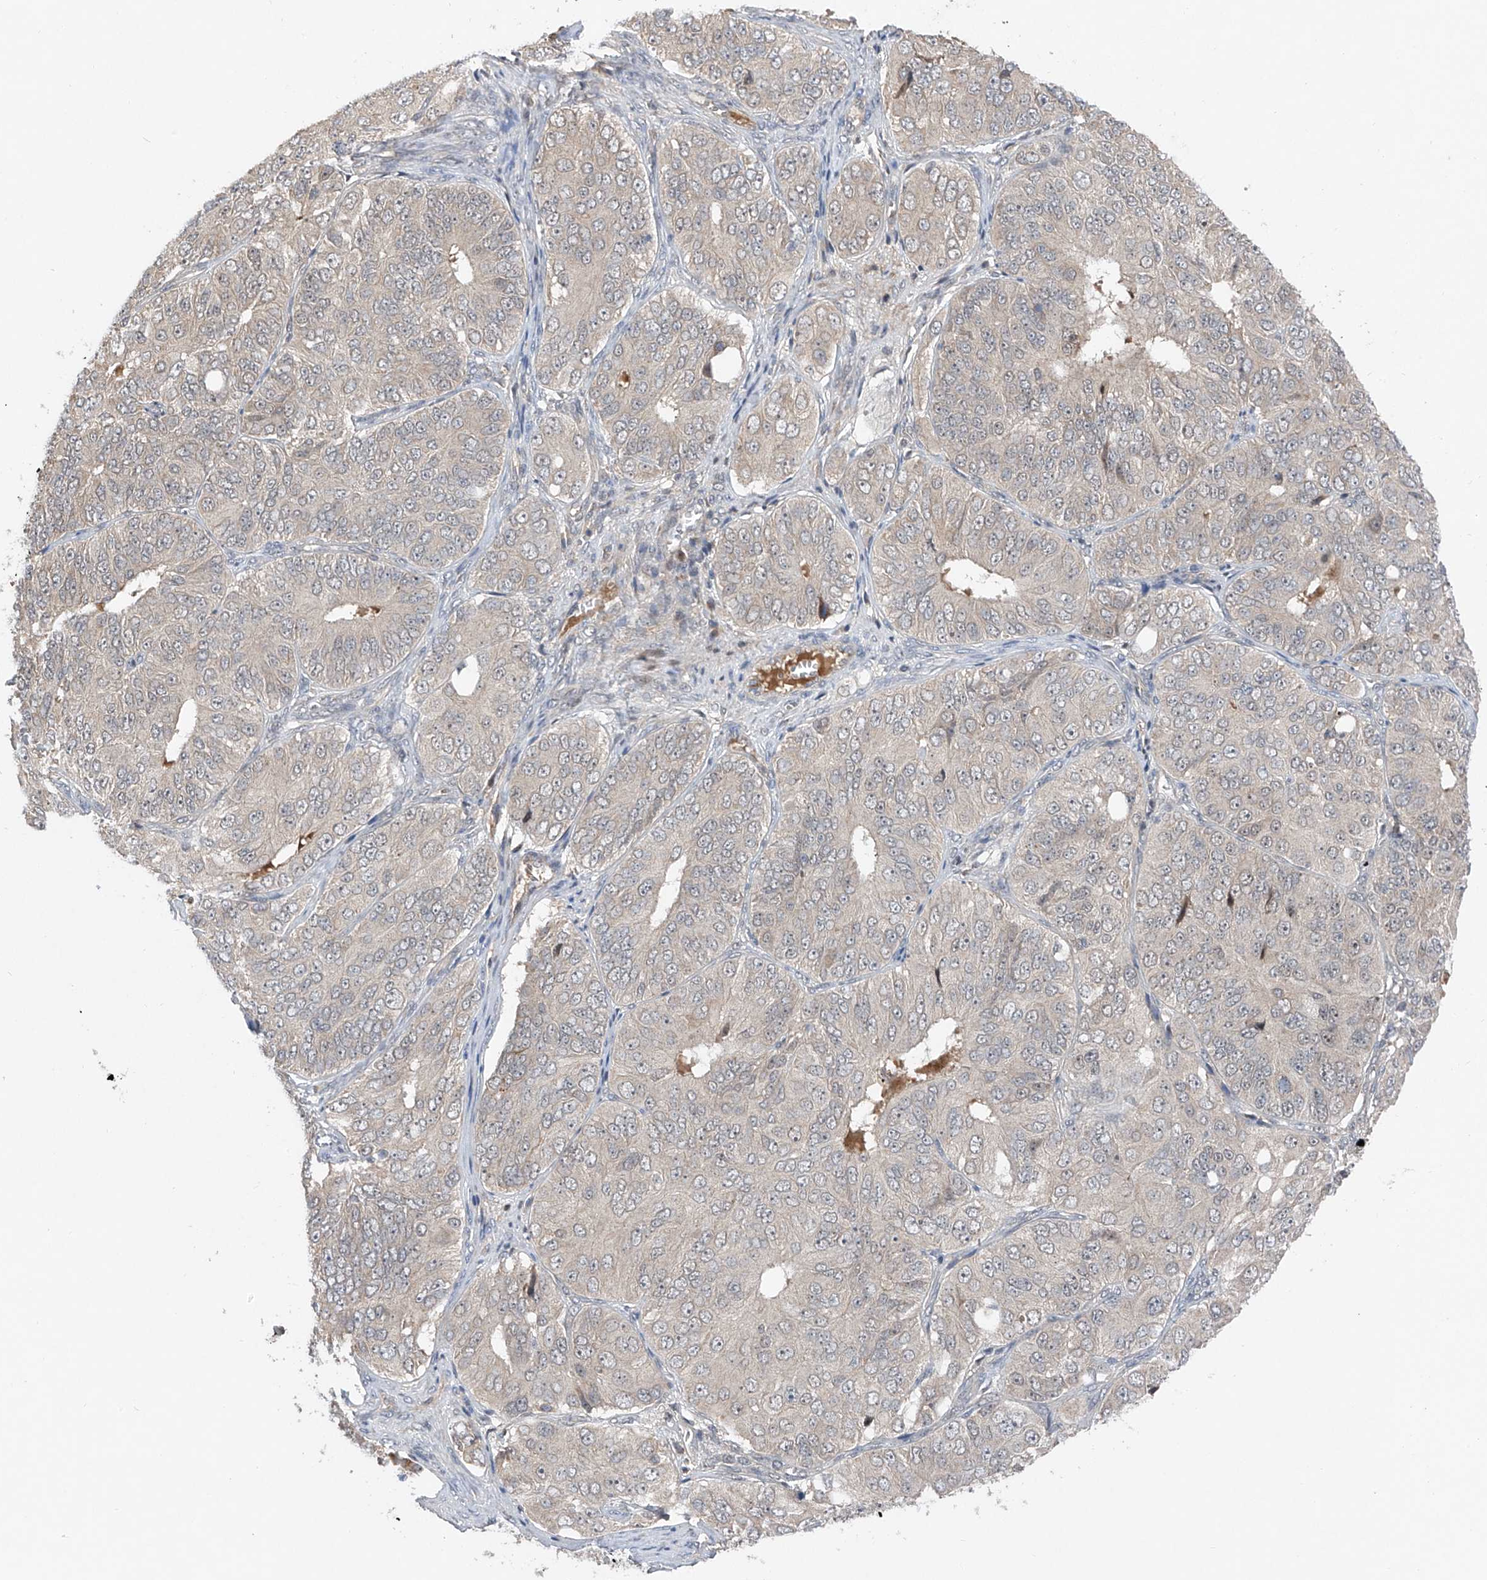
{"staining": {"intensity": "negative", "quantity": "none", "location": "none"}, "tissue": "ovarian cancer", "cell_type": "Tumor cells", "image_type": "cancer", "snomed": [{"axis": "morphology", "description": "Carcinoma, endometroid"}, {"axis": "topography", "description": "Ovary"}], "caption": "Tumor cells are negative for brown protein staining in endometroid carcinoma (ovarian). (IHC, brightfield microscopy, high magnification).", "gene": "FAM135A", "patient": {"sex": "female", "age": 51}}